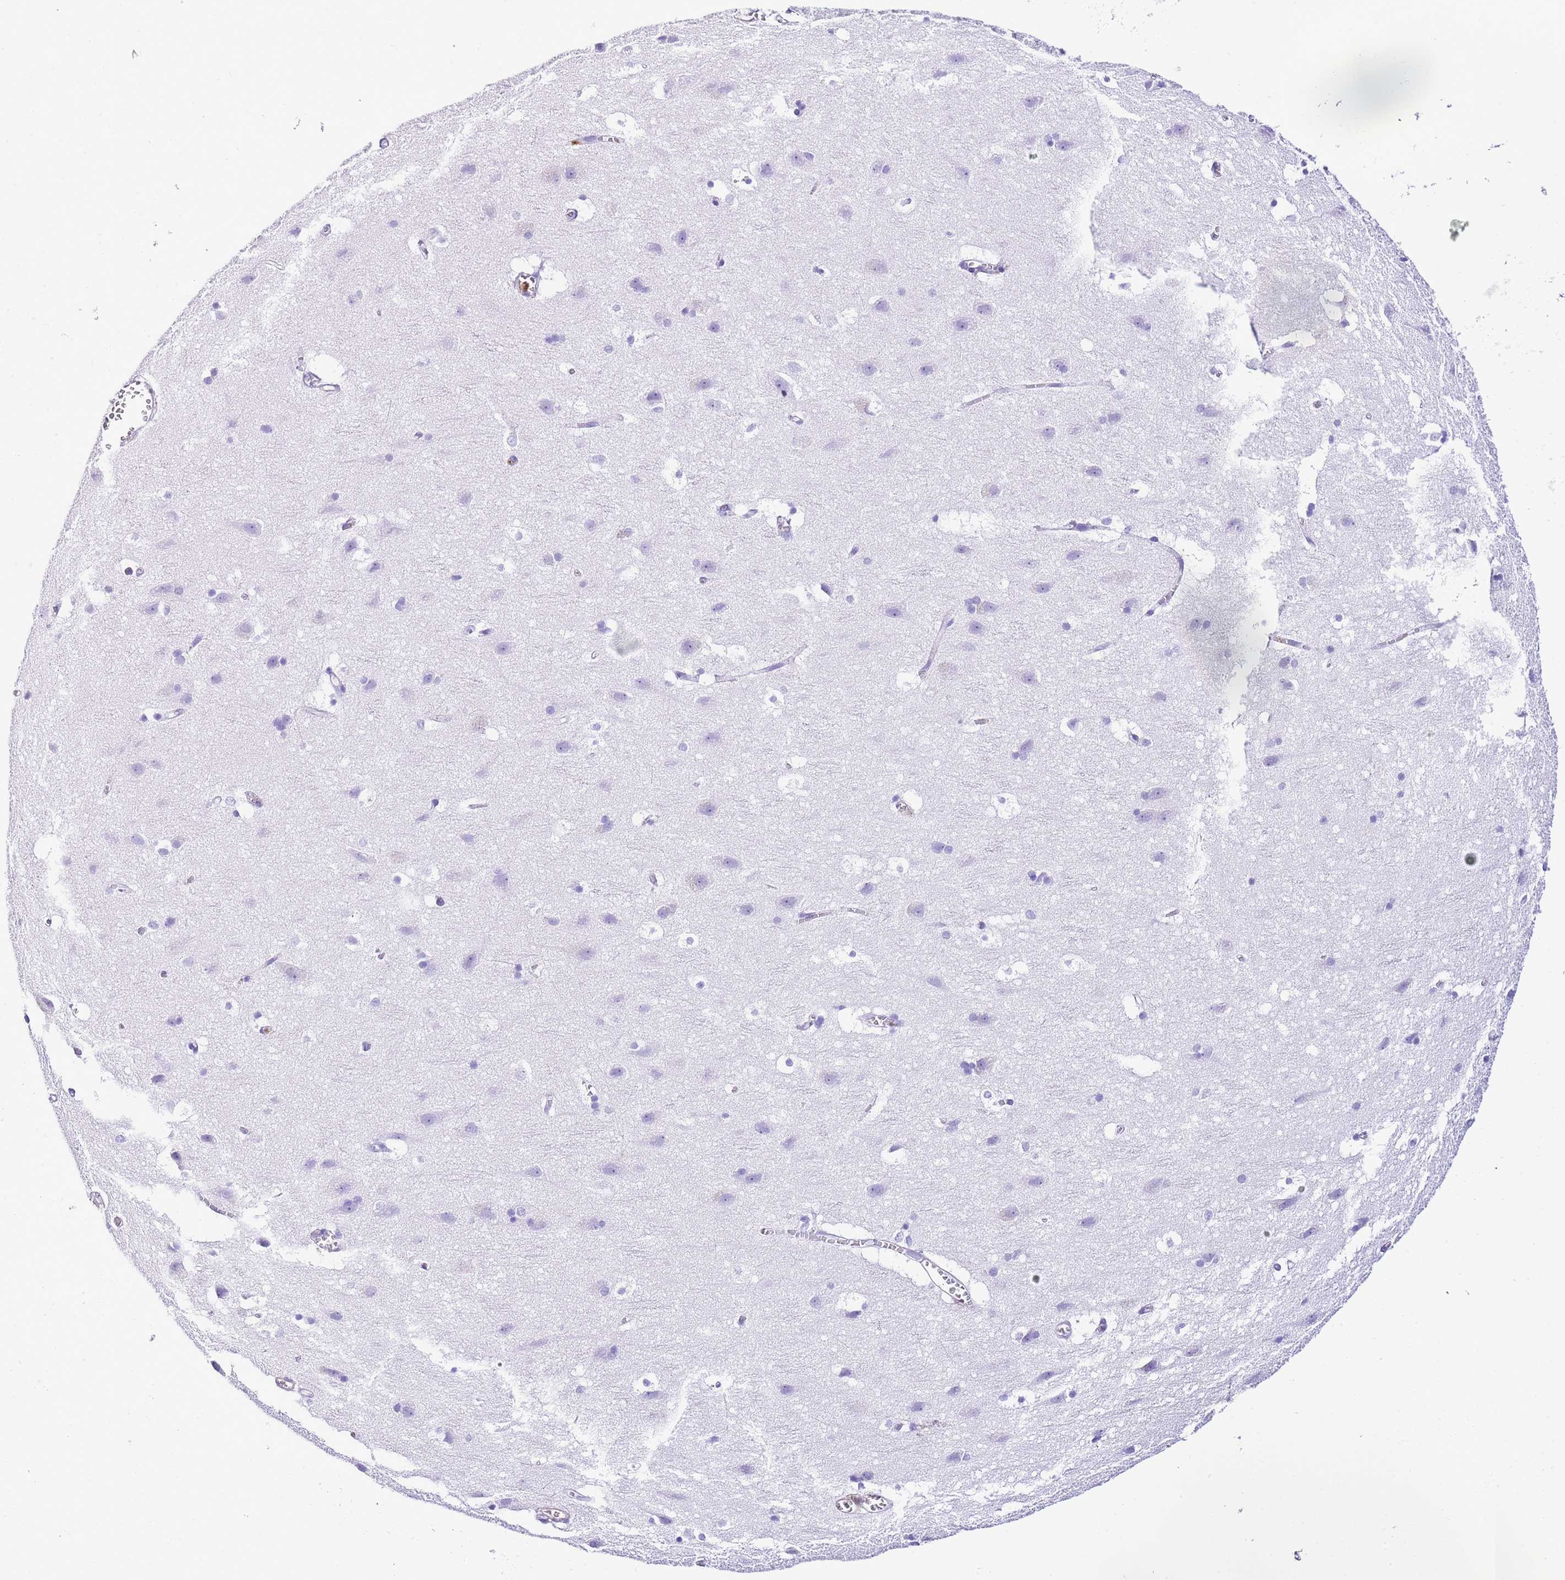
{"staining": {"intensity": "negative", "quantity": "none", "location": "none"}, "tissue": "cerebral cortex", "cell_type": "Endothelial cells", "image_type": "normal", "snomed": [{"axis": "morphology", "description": "Normal tissue, NOS"}, {"axis": "topography", "description": "Cerebral cortex"}], "caption": "Immunohistochemical staining of unremarkable cerebral cortex shows no significant expression in endothelial cells. (Stains: DAB immunohistochemistry with hematoxylin counter stain, Microscopy: brightfield microscopy at high magnification).", "gene": "CNN2", "patient": {"sex": "male", "age": 54}}